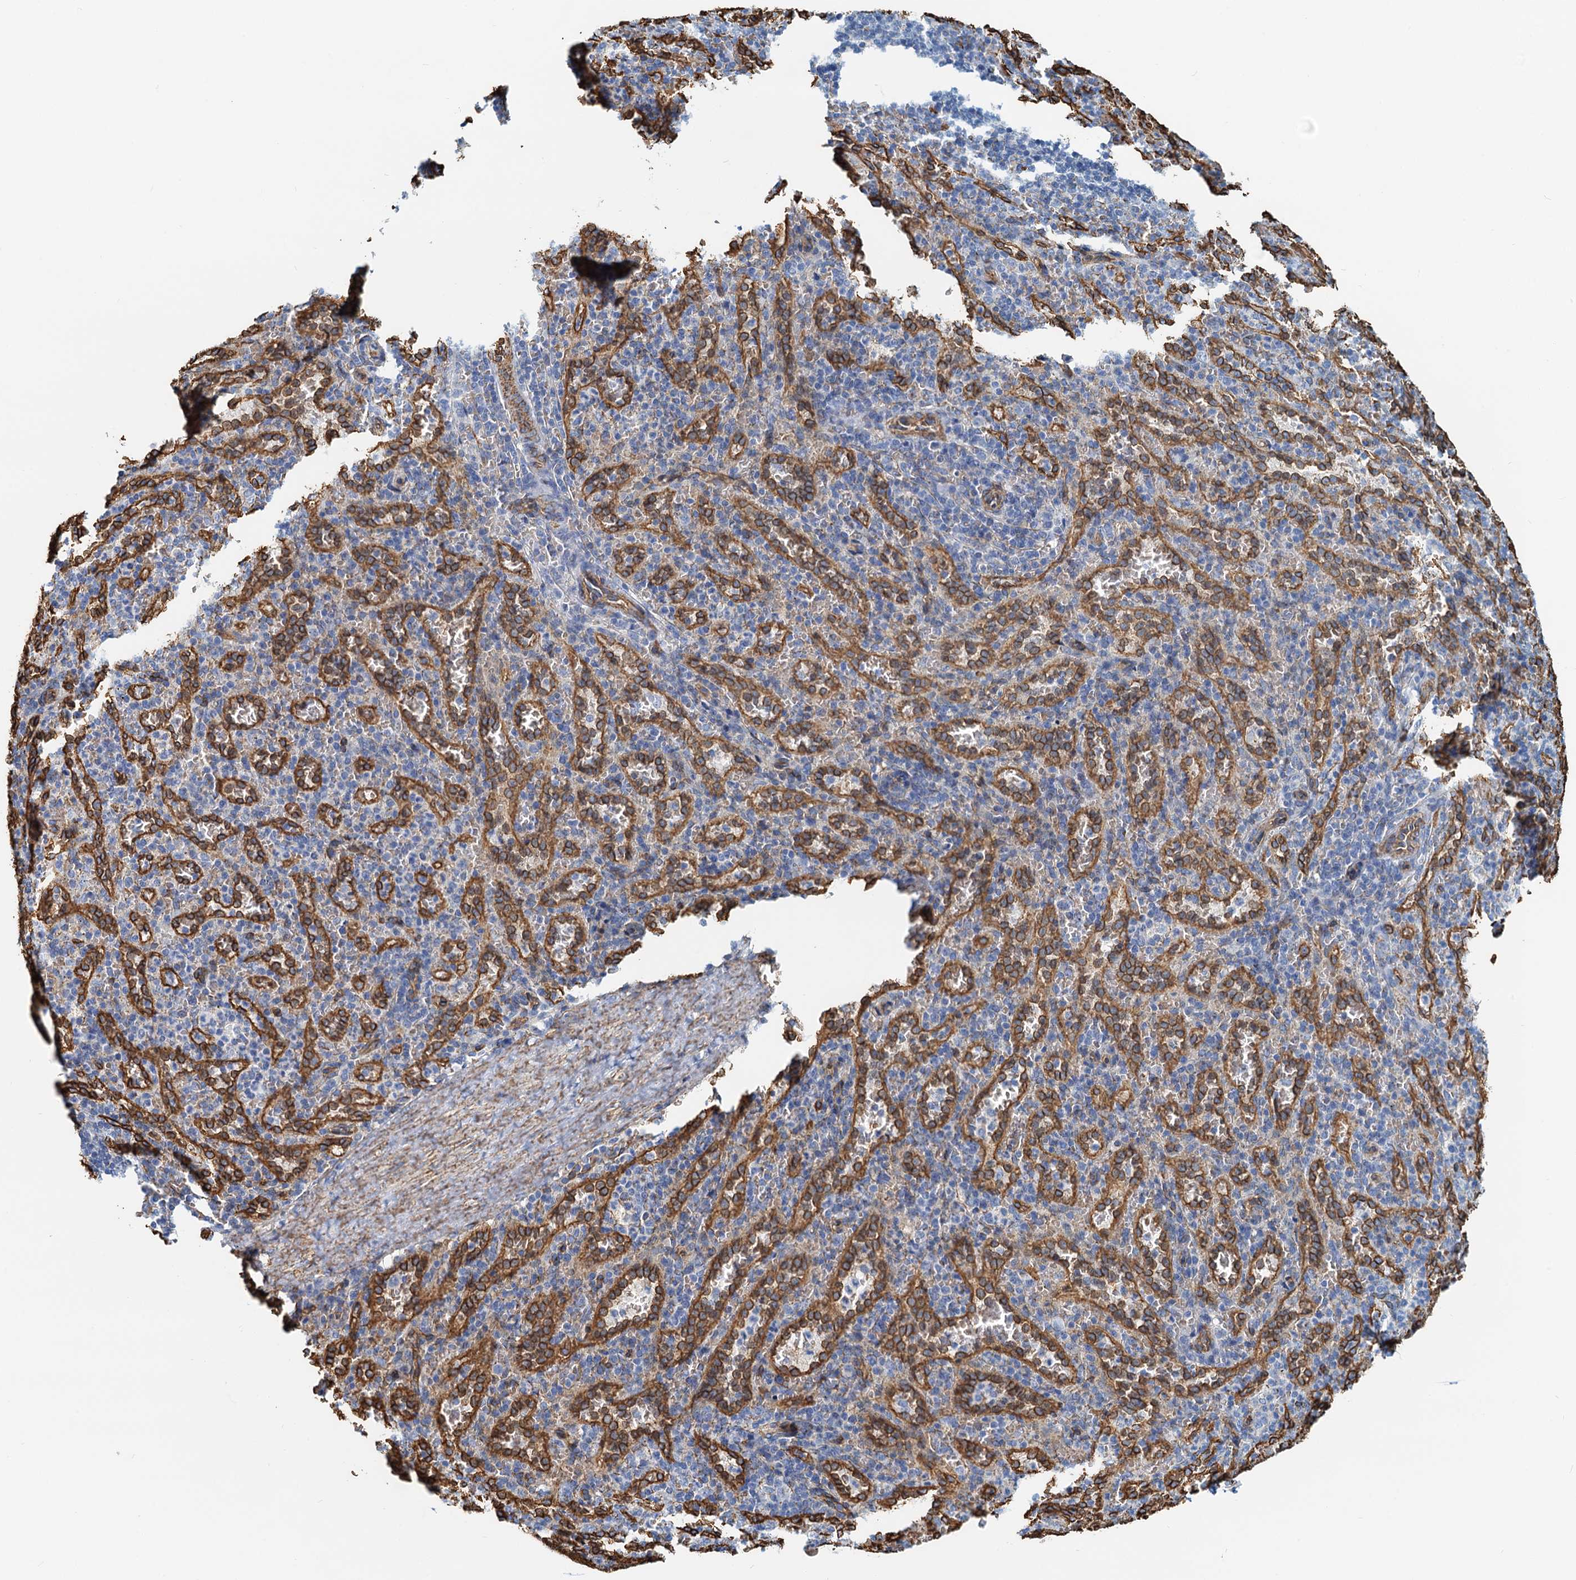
{"staining": {"intensity": "negative", "quantity": "none", "location": "none"}, "tissue": "spleen", "cell_type": "Cells in red pulp", "image_type": "normal", "snomed": [{"axis": "morphology", "description": "Normal tissue, NOS"}, {"axis": "topography", "description": "Spleen"}], "caption": "Immunohistochemistry photomicrograph of benign spleen: spleen stained with DAB shows no significant protein expression in cells in red pulp.", "gene": "DGKG", "patient": {"sex": "female", "age": 21}}